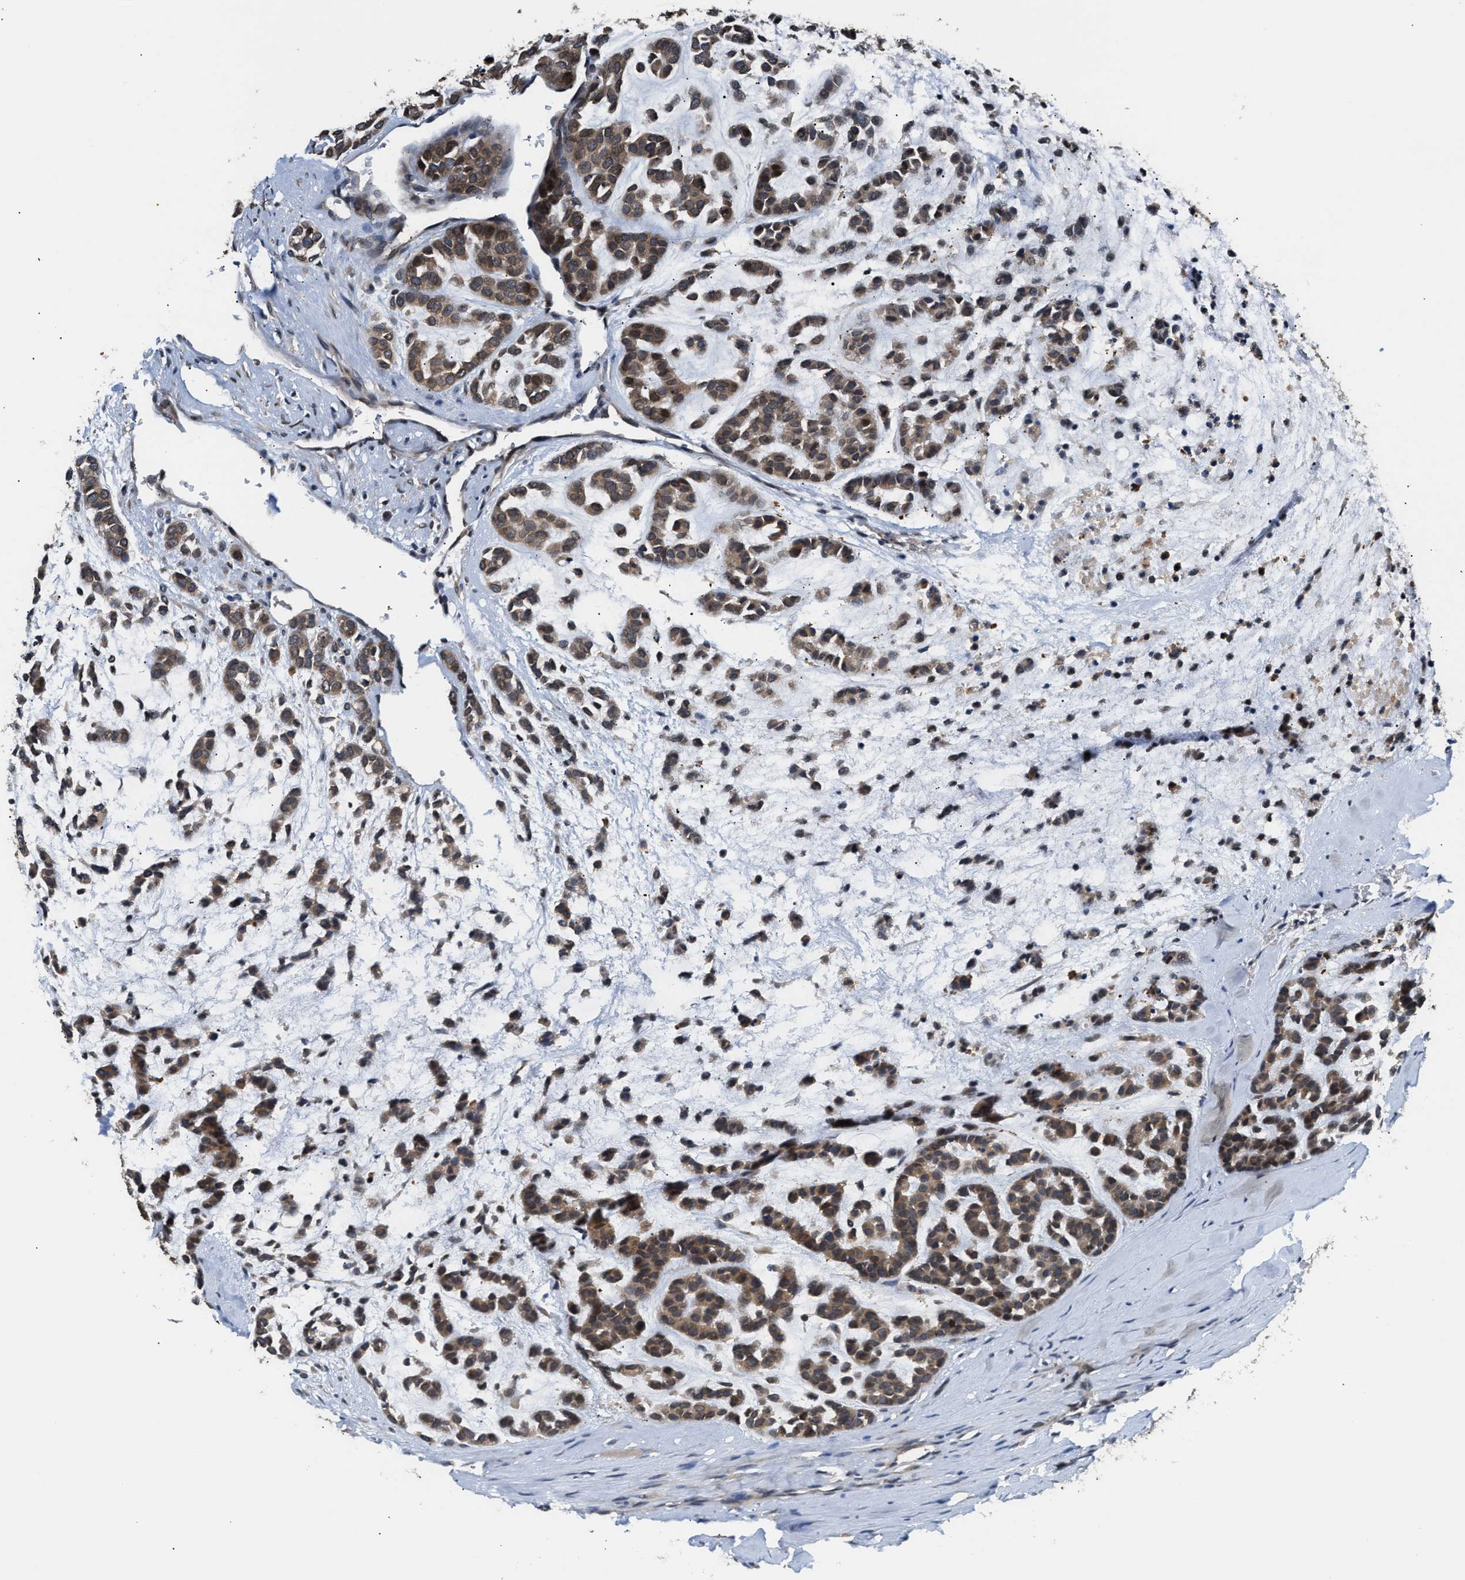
{"staining": {"intensity": "moderate", "quantity": ">75%", "location": "cytoplasmic/membranous"}, "tissue": "head and neck cancer", "cell_type": "Tumor cells", "image_type": "cancer", "snomed": [{"axis": "morphology", "description": "Adenocarcinoma, NOS"}, {"axis": "morphology", "description": "Adenoma, NOS"}, {"axis": "topography", "description": "Head-Neck"}], "caption": "Tumor cells demonstrate medium levels of moderate cytoplasmic/membranous positivity in about >75% of cells in human adenoma (head and neck).", "gene": "RAB29", "patient": {"sex": "female", "age": 55}}